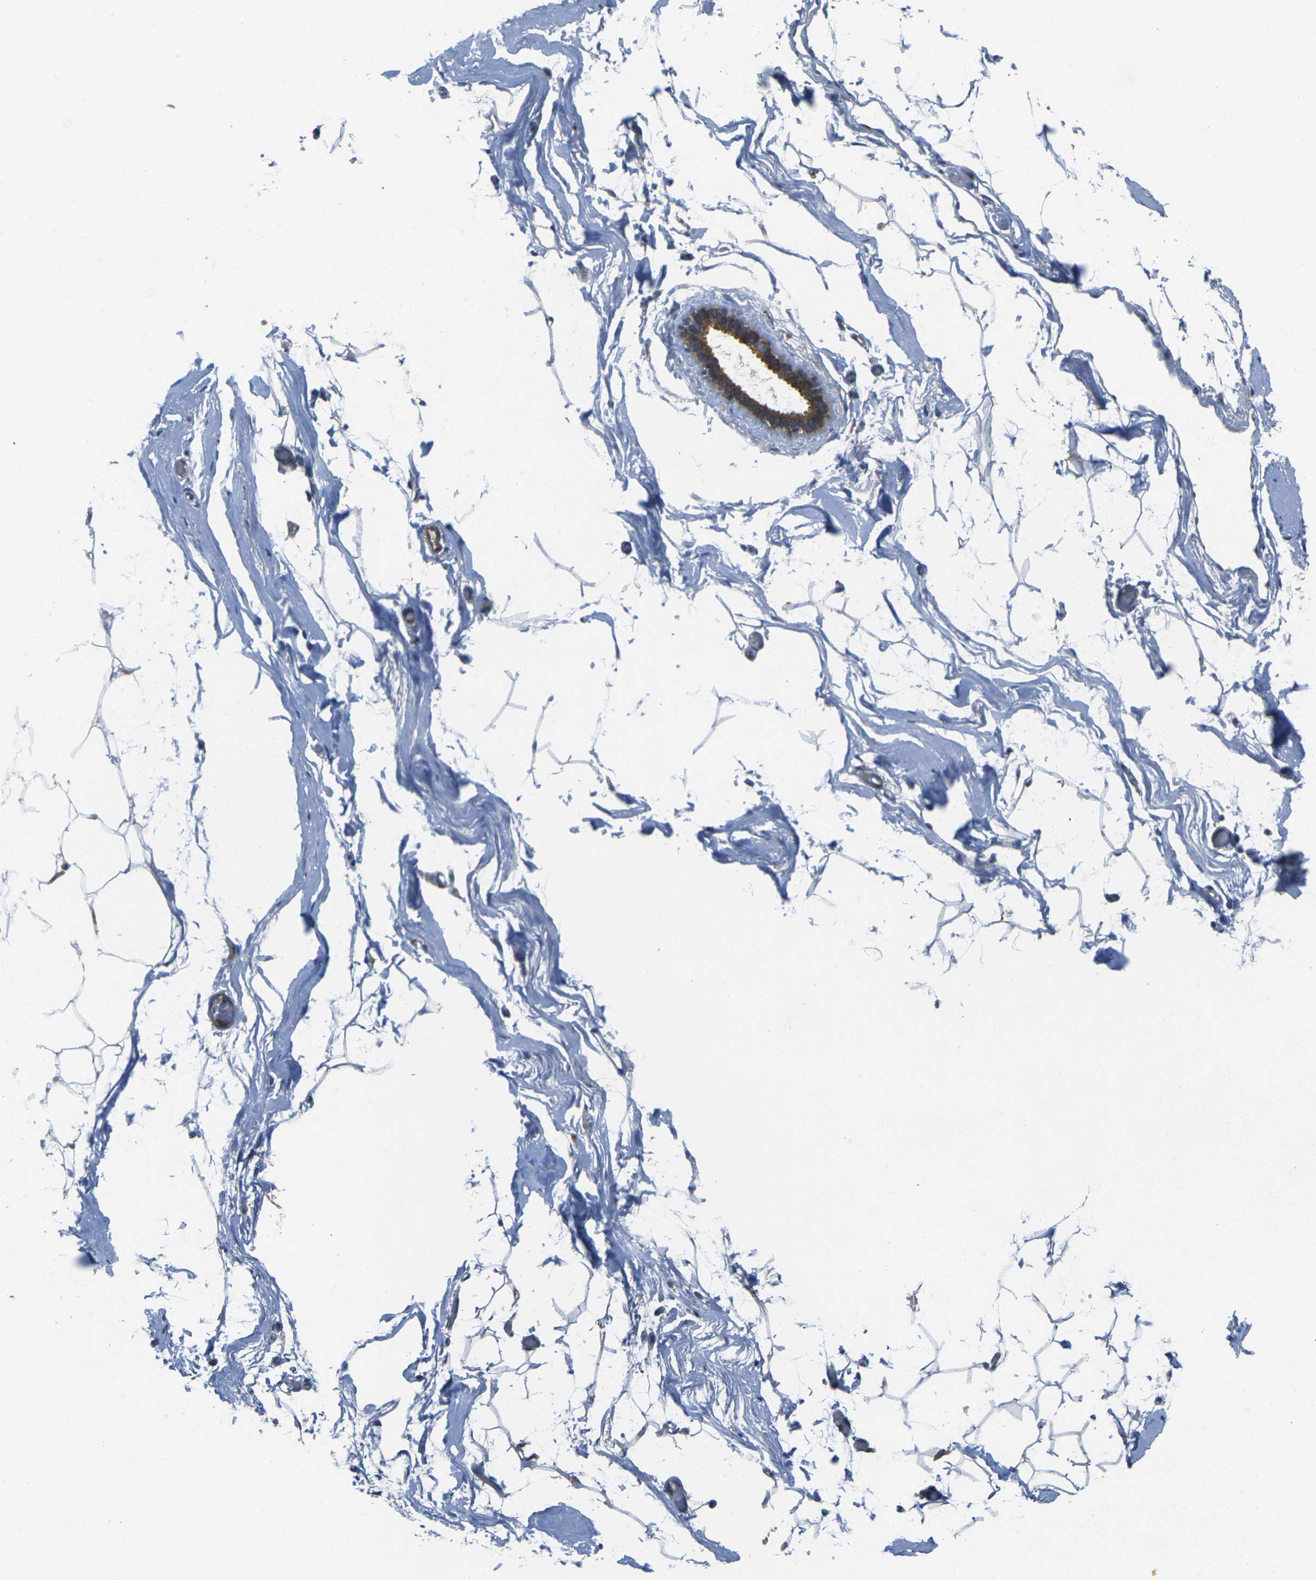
{"staining": {"intensity": "negative", "quantity": "none", "location": "none"}, "tissue": "adipose tissue", "cell_type": "Adipocytes", "image_type": "normal", "snomed": [{"axis": "morphology", "description": "Normal tissue, NOS"}, {"axis": "topography", "description": "Breast"}, {"axis": "topography", "description": "Soft tissue"}], "caption": "This is an immunohistochemistry photomicrograph of benign adipose tissue. There is no positivity in adipocytes.", "gene": "EDNRA", "patient": {"sex": "female", "age": 75}}